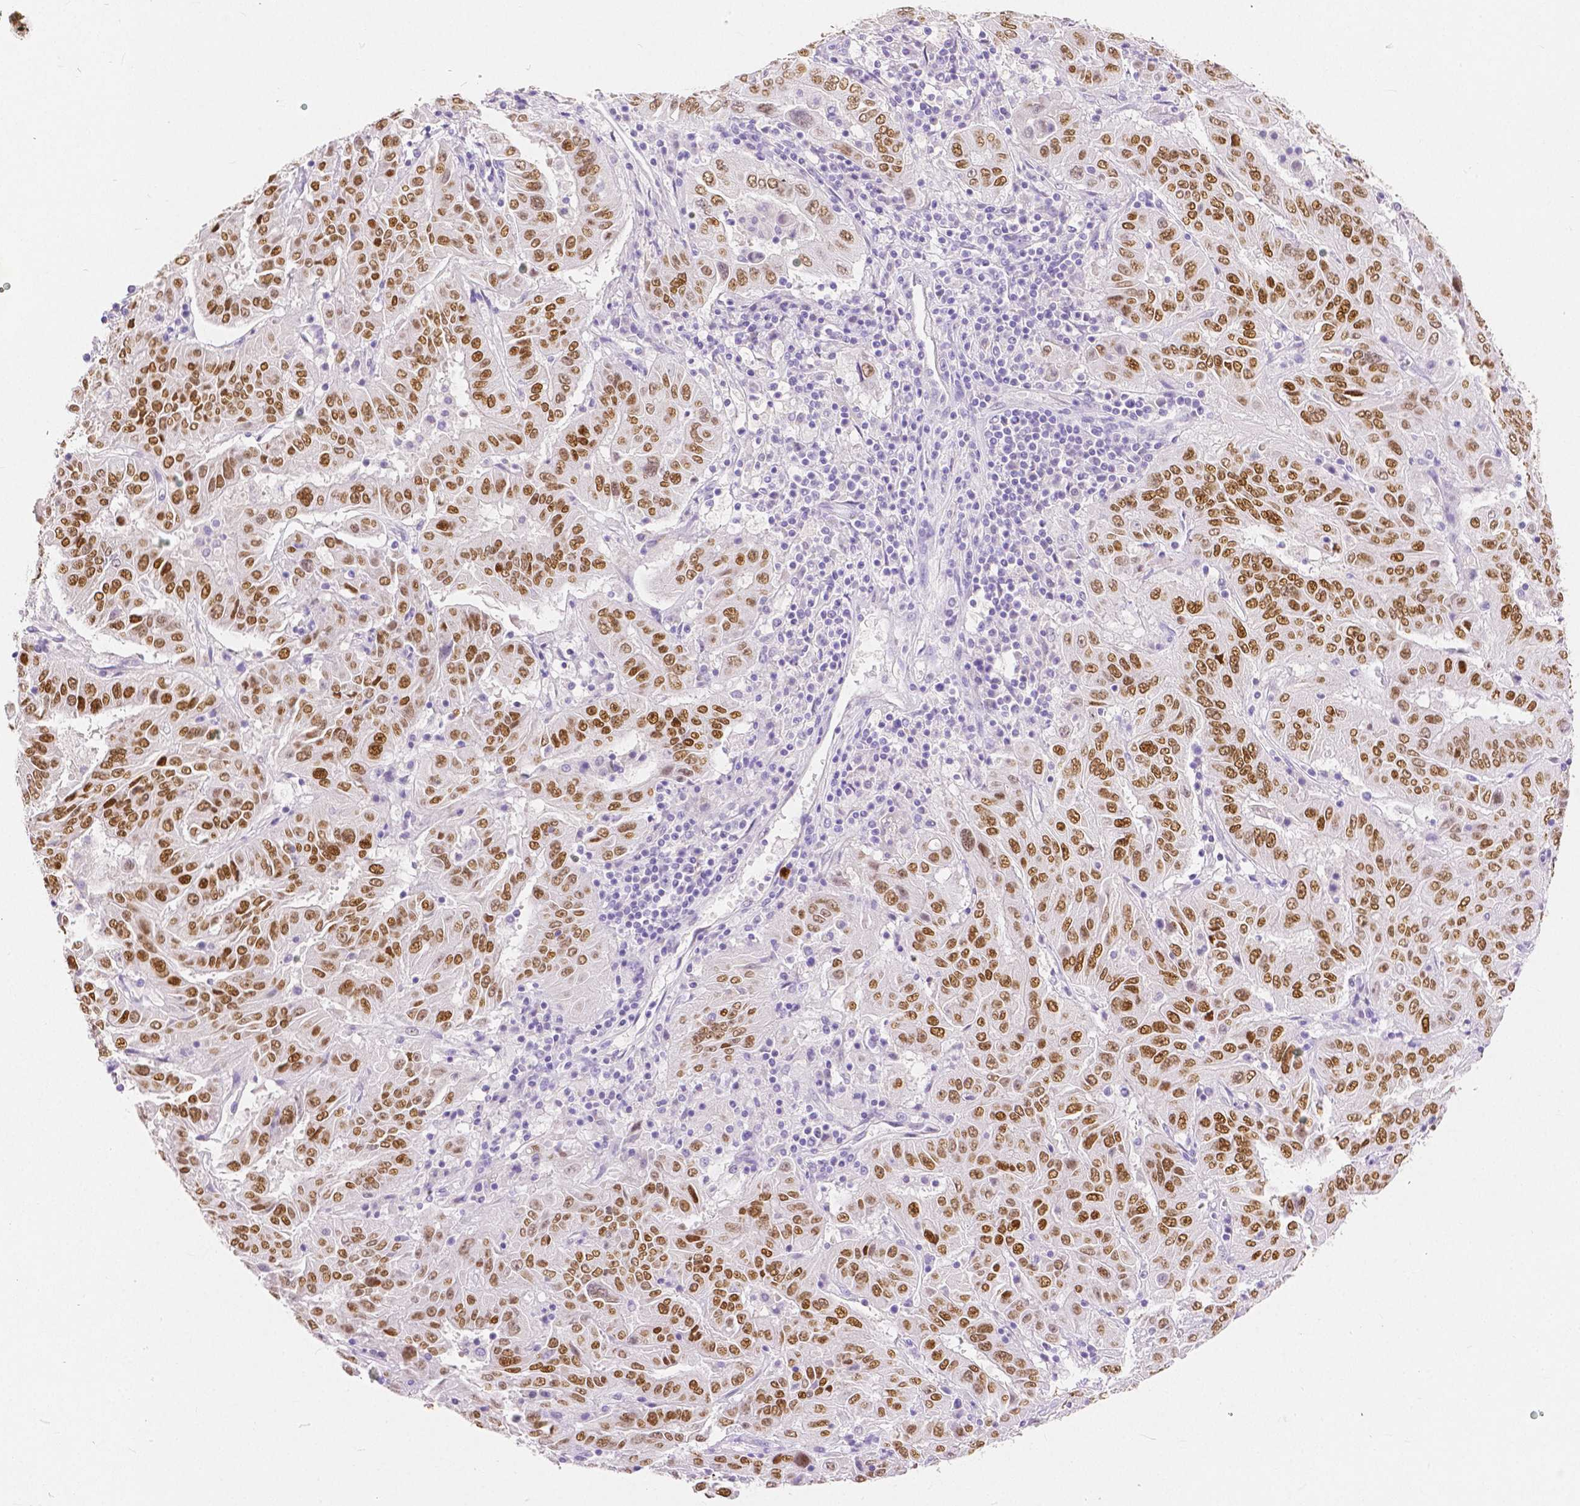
{"staining": {"intensity": "moderate", "quantity": ">75%", "location": "nuclear"}, "tissue": "pancreatic cancer", "cell_type": "Tumor cells", "image_type": "cancer", "snomed": [{"axis": "morphology", "description": "Adenocarcinoma, NOS"}, {"axis": "topography", "description": "Pancreas"}], "caption": "Pancreatic cancer stained with immunohistochemistry (IHC) demonstrates moderate nuclear staining in about >75% of tumor cells.", "gene": "HNF1B", "patient": {"sex": "male", "age": 63}}